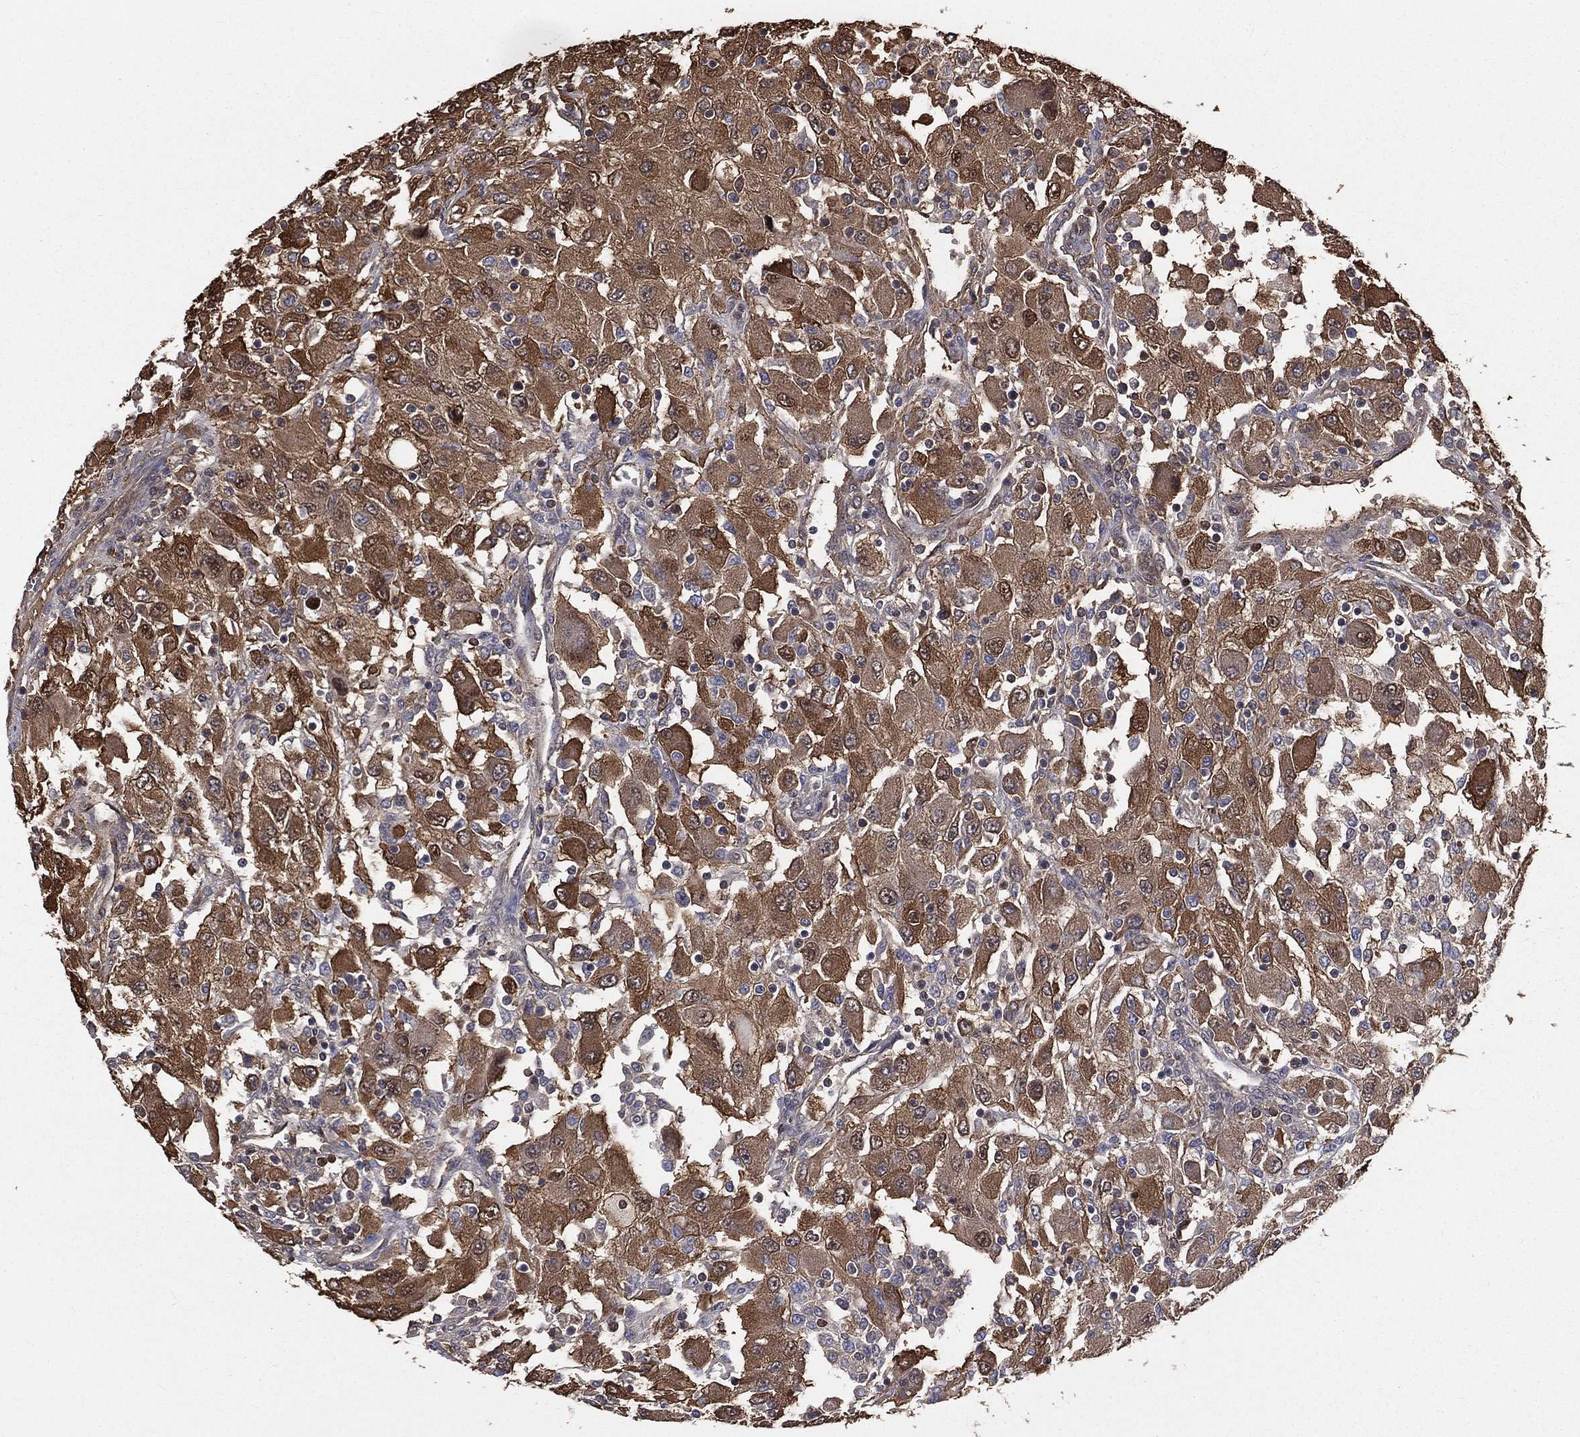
{"staining": {"intensity": "strong", "quantity": "25%-75%", "location": "cytoplasmic/membranous"}, "tissue": "renal cancer", "cell_type": "Tumor cells", "image_type": "cancer", "snomed": [{"axis": "morphology", "description": "Adenocarcinoma, NOS"}, {"axis": "topography", "description": "Kidney"}], "caption": "DAB immunohistochemical staining of human renal adenocarcinoma exhibits strong cytoplasmic/membranous protein expression in approximately 25%-75% of tumor cells.", "gene": "TBC1D2", "patient": {"sex": "female", "age": 67}}